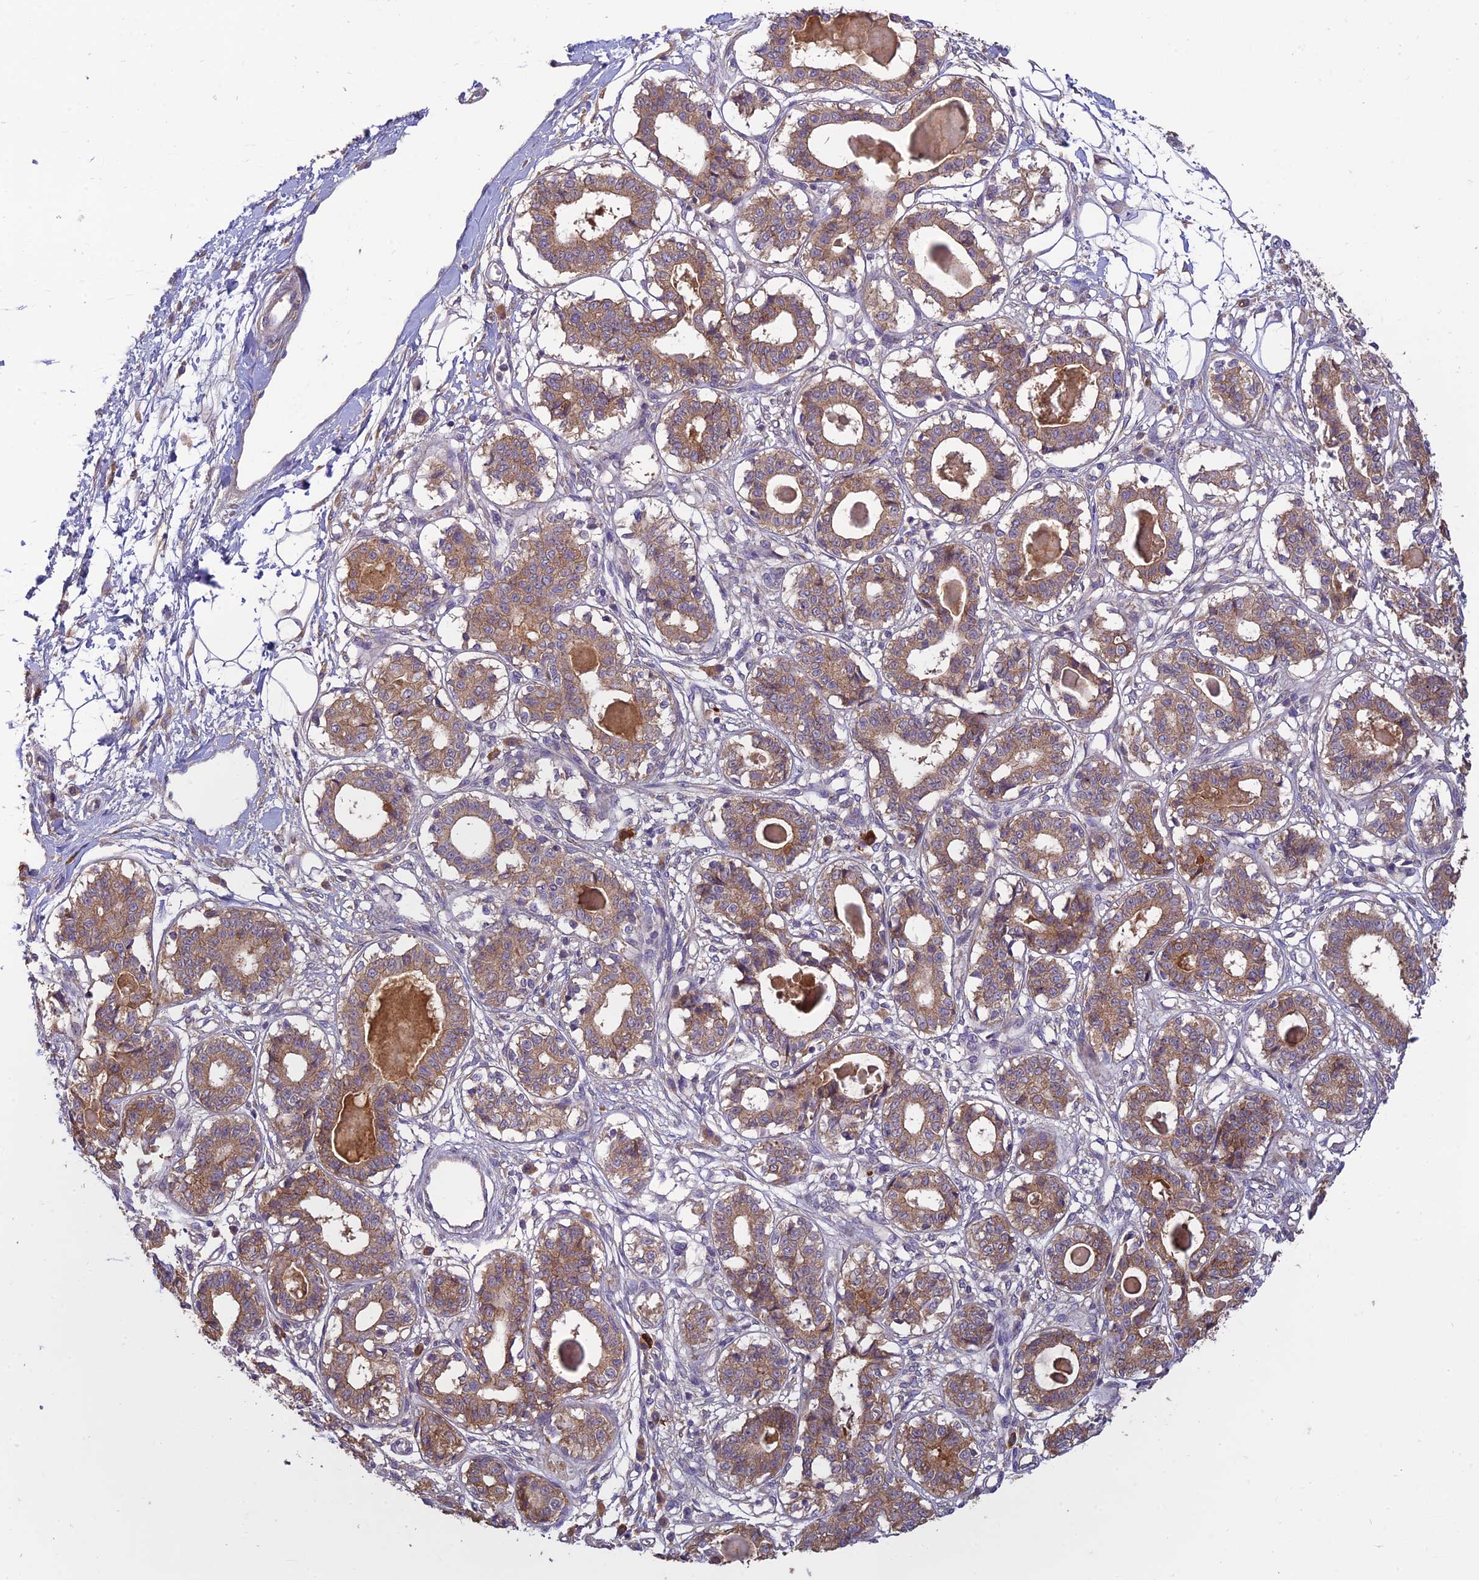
{"staining": {"intensity": "negative", "quantity": "none", "location": "none"}, "tissue": "breast", "cell_type": "Adipocytes", "image_type": "normal", "snomed": [{"axis": "morphology", "description": "Normal tissue, NOS"}, {"axis": "topography", "description": "Breast"}], "caption": "High power microscopy micrograph of an IHC micrograph of normal breast, revealing no significant positivity in adipocytes. The staining was performed using DAB (3,3'-diaminobenzidine) to visualize the protein expression in brown, while the nuclei were stained in blue with hematoxylin (Magnification: 20x).", "gene": "MRNIP", "patient": {"sex": "female", "age": 45}}